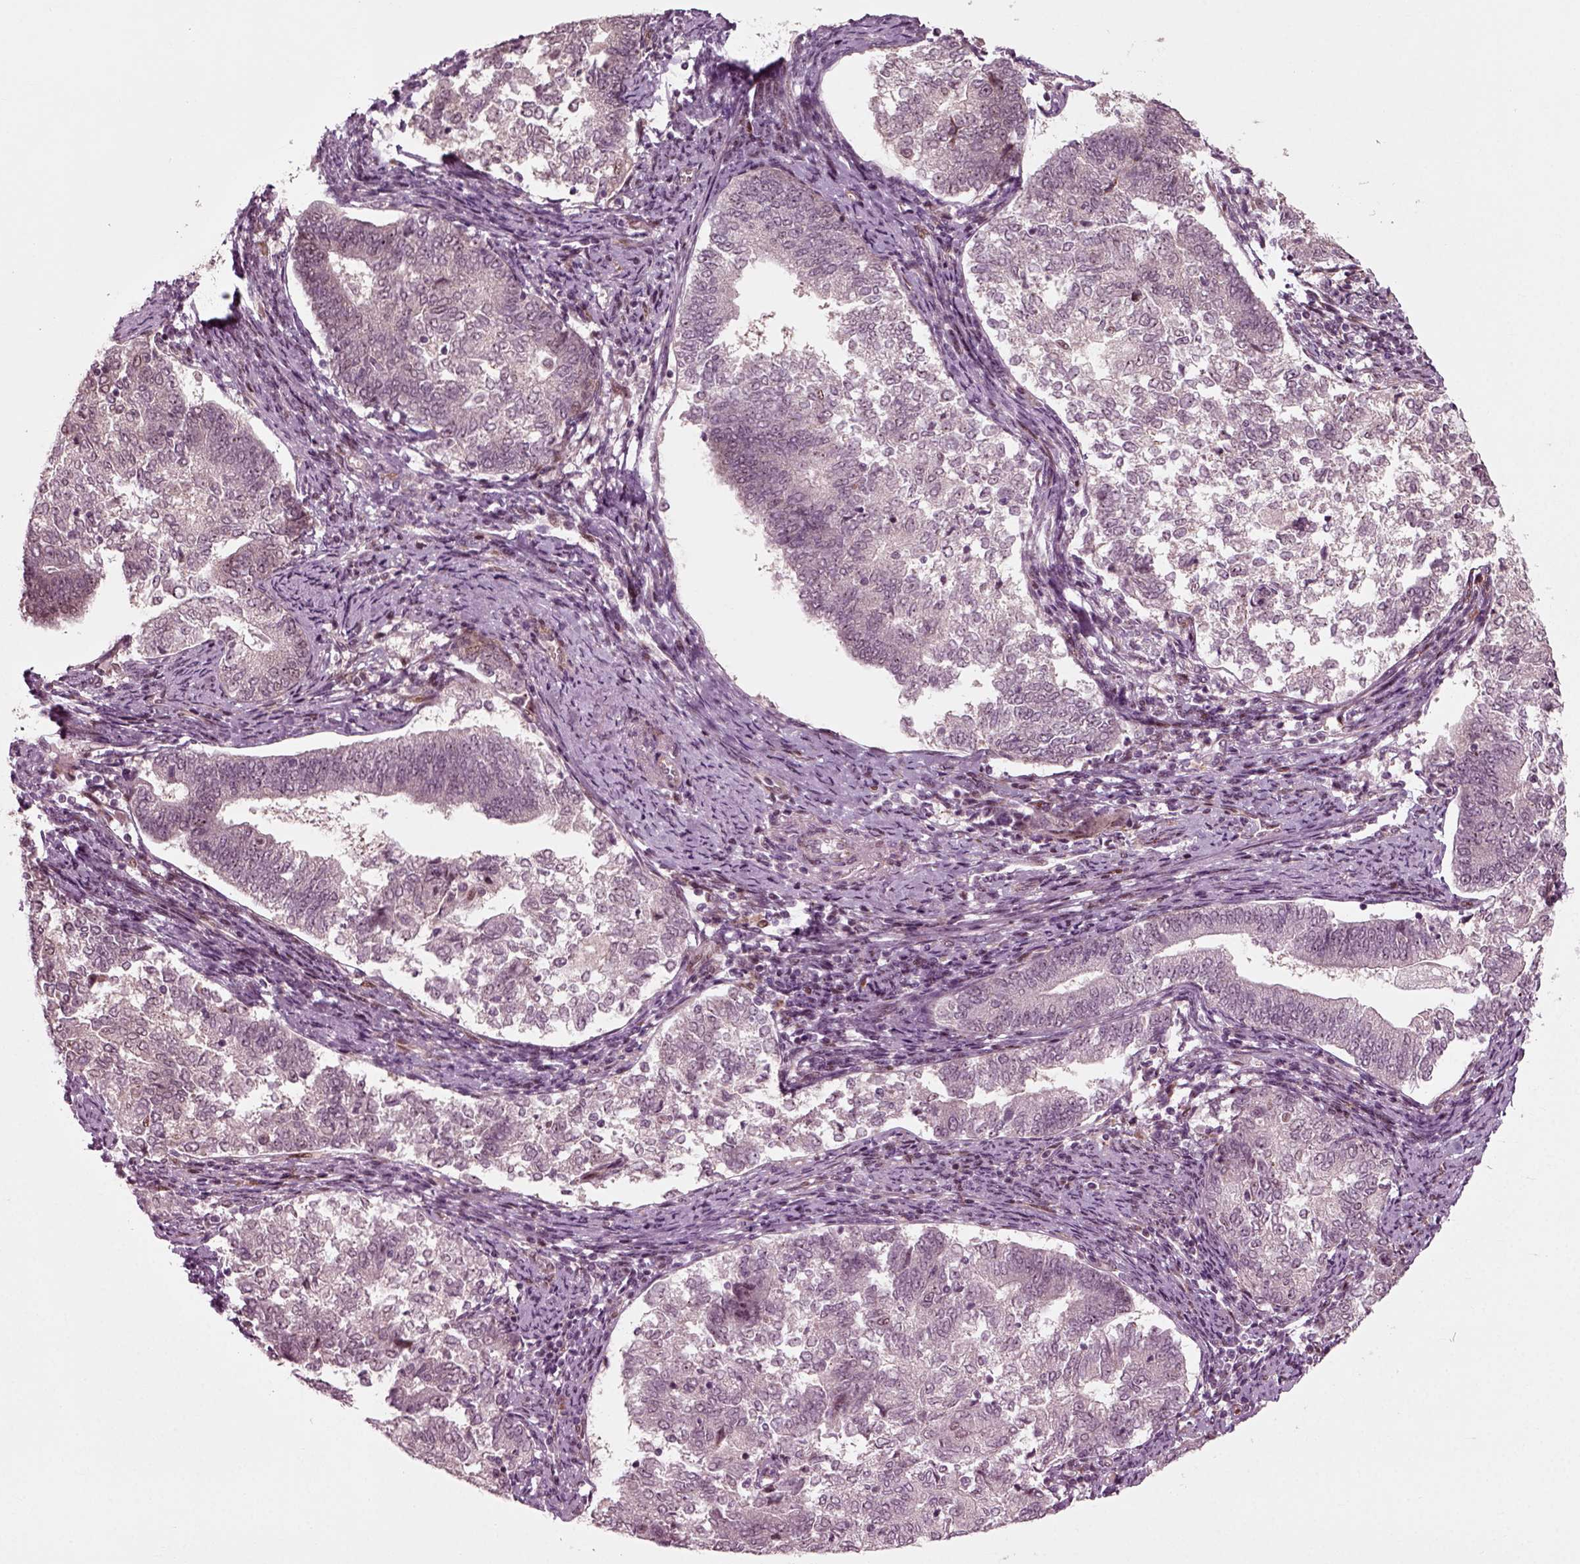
{"staining": {"intensity": "negative", "quantity": "none", "location": "none"}, "tissue": "endometrial cancer", "cell_type": "Tumor cells", "image_type": "cancer", "snomed": [{"axis": "morphology", "description": "Adenocarcinoma, NOS"}, {"axis": "topography", "description": "Endometrium"}], "caption": "Tumor cells are negative for protein expression in human adenocarcinoma (endometrial).", "gene": "CDC14A", "patient": {"sex": "female", "age": 65}}